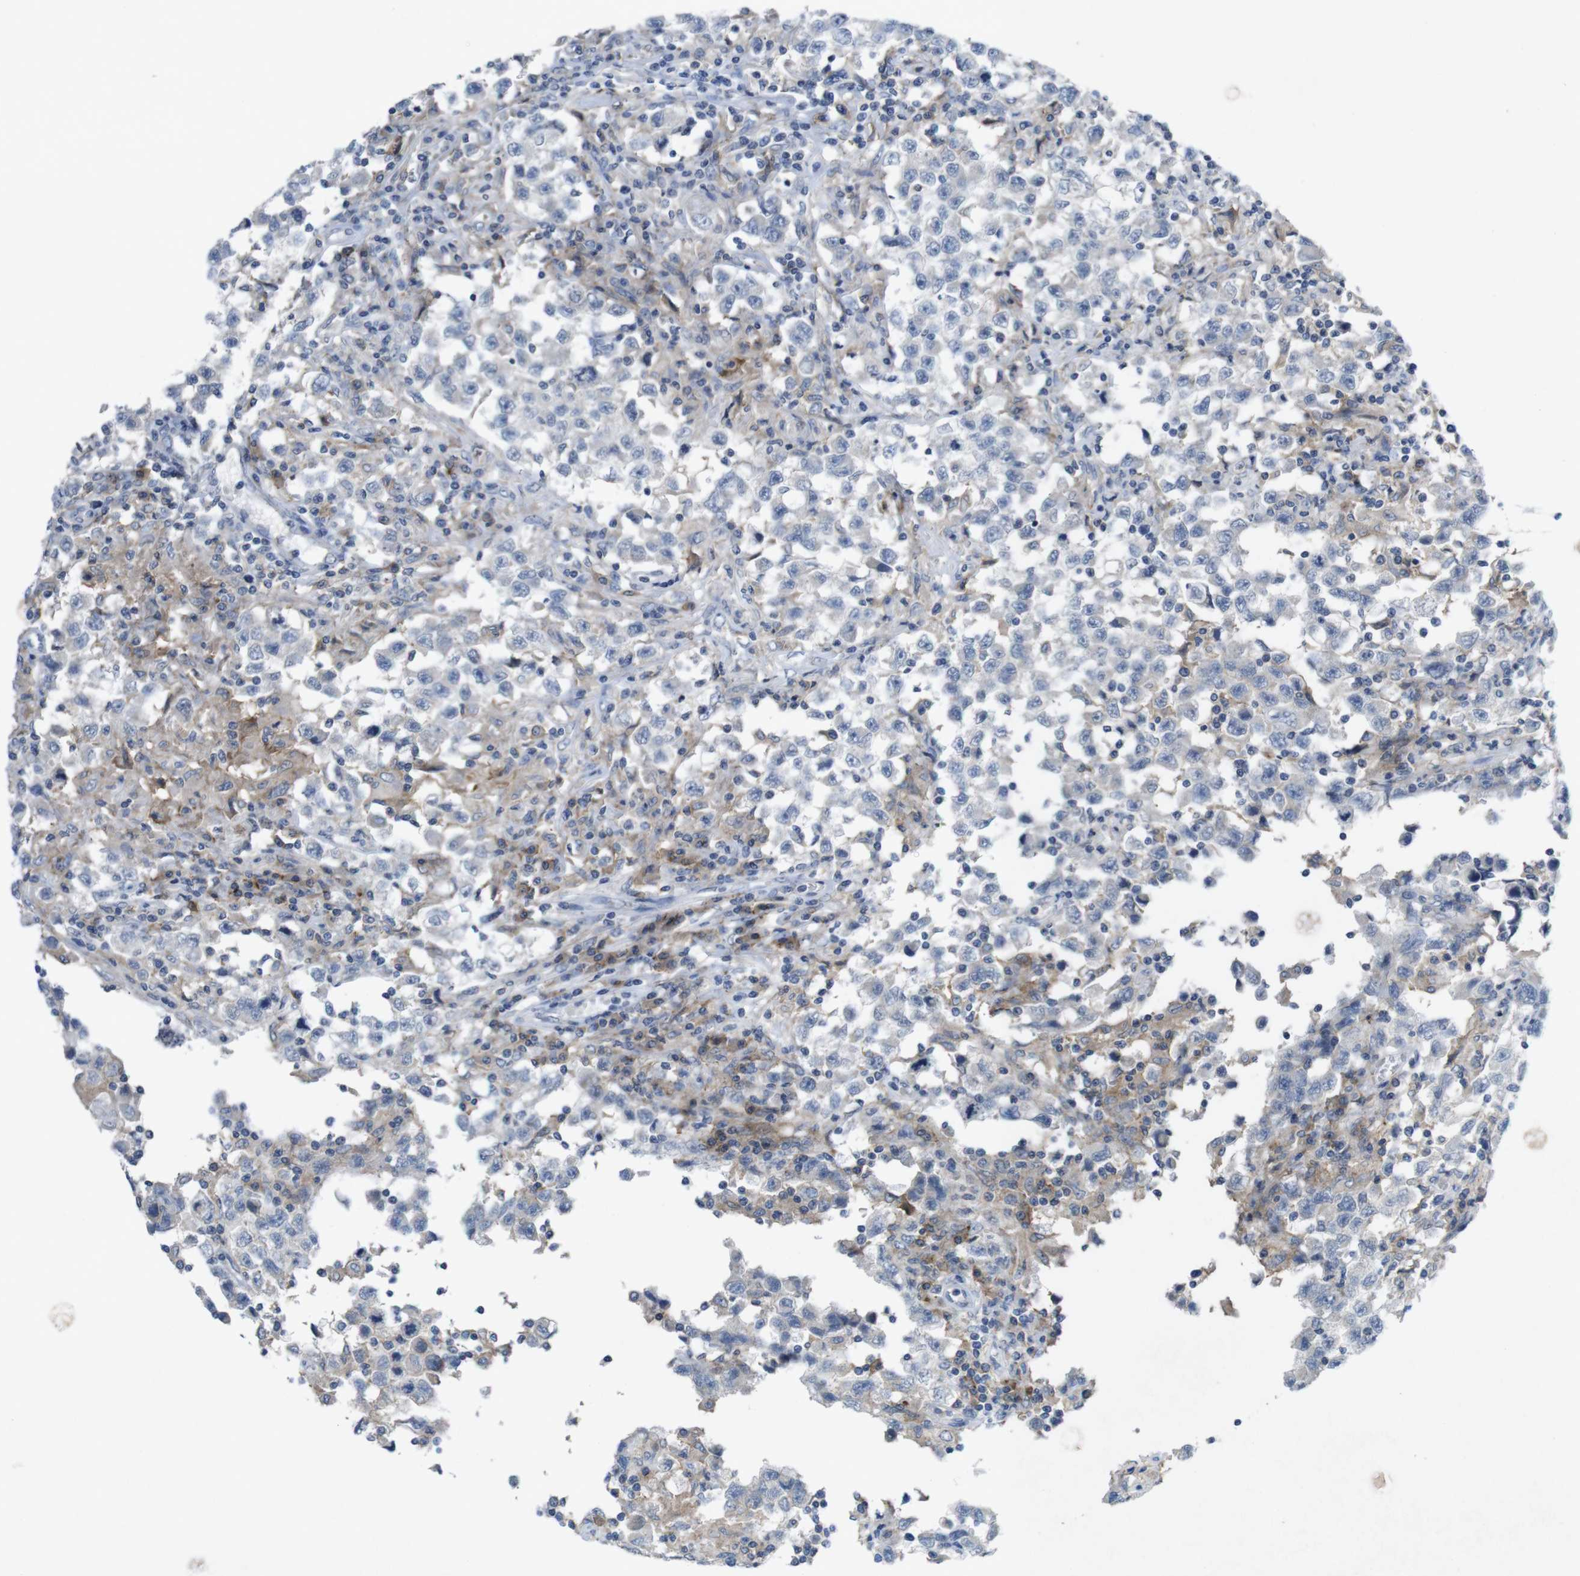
{"staining": {"intensity": "weak", "quantity": "<25%", "location": "cytoplasmic/membranous"}, "tissue": "testis cancer", "cell_type": "Tumor cells", "image_type": "cancer", "snomed": [{"axis": "morphology", "description": "Carcinoma, Embryonal, NOS"}, {"axis": "topography", "description": "Testis"}], "caption": "There is no significant staining in tumor cells of testis cancer.", "gene": "SLAMF7", "patient": {"sex": "male", "age": 21}}